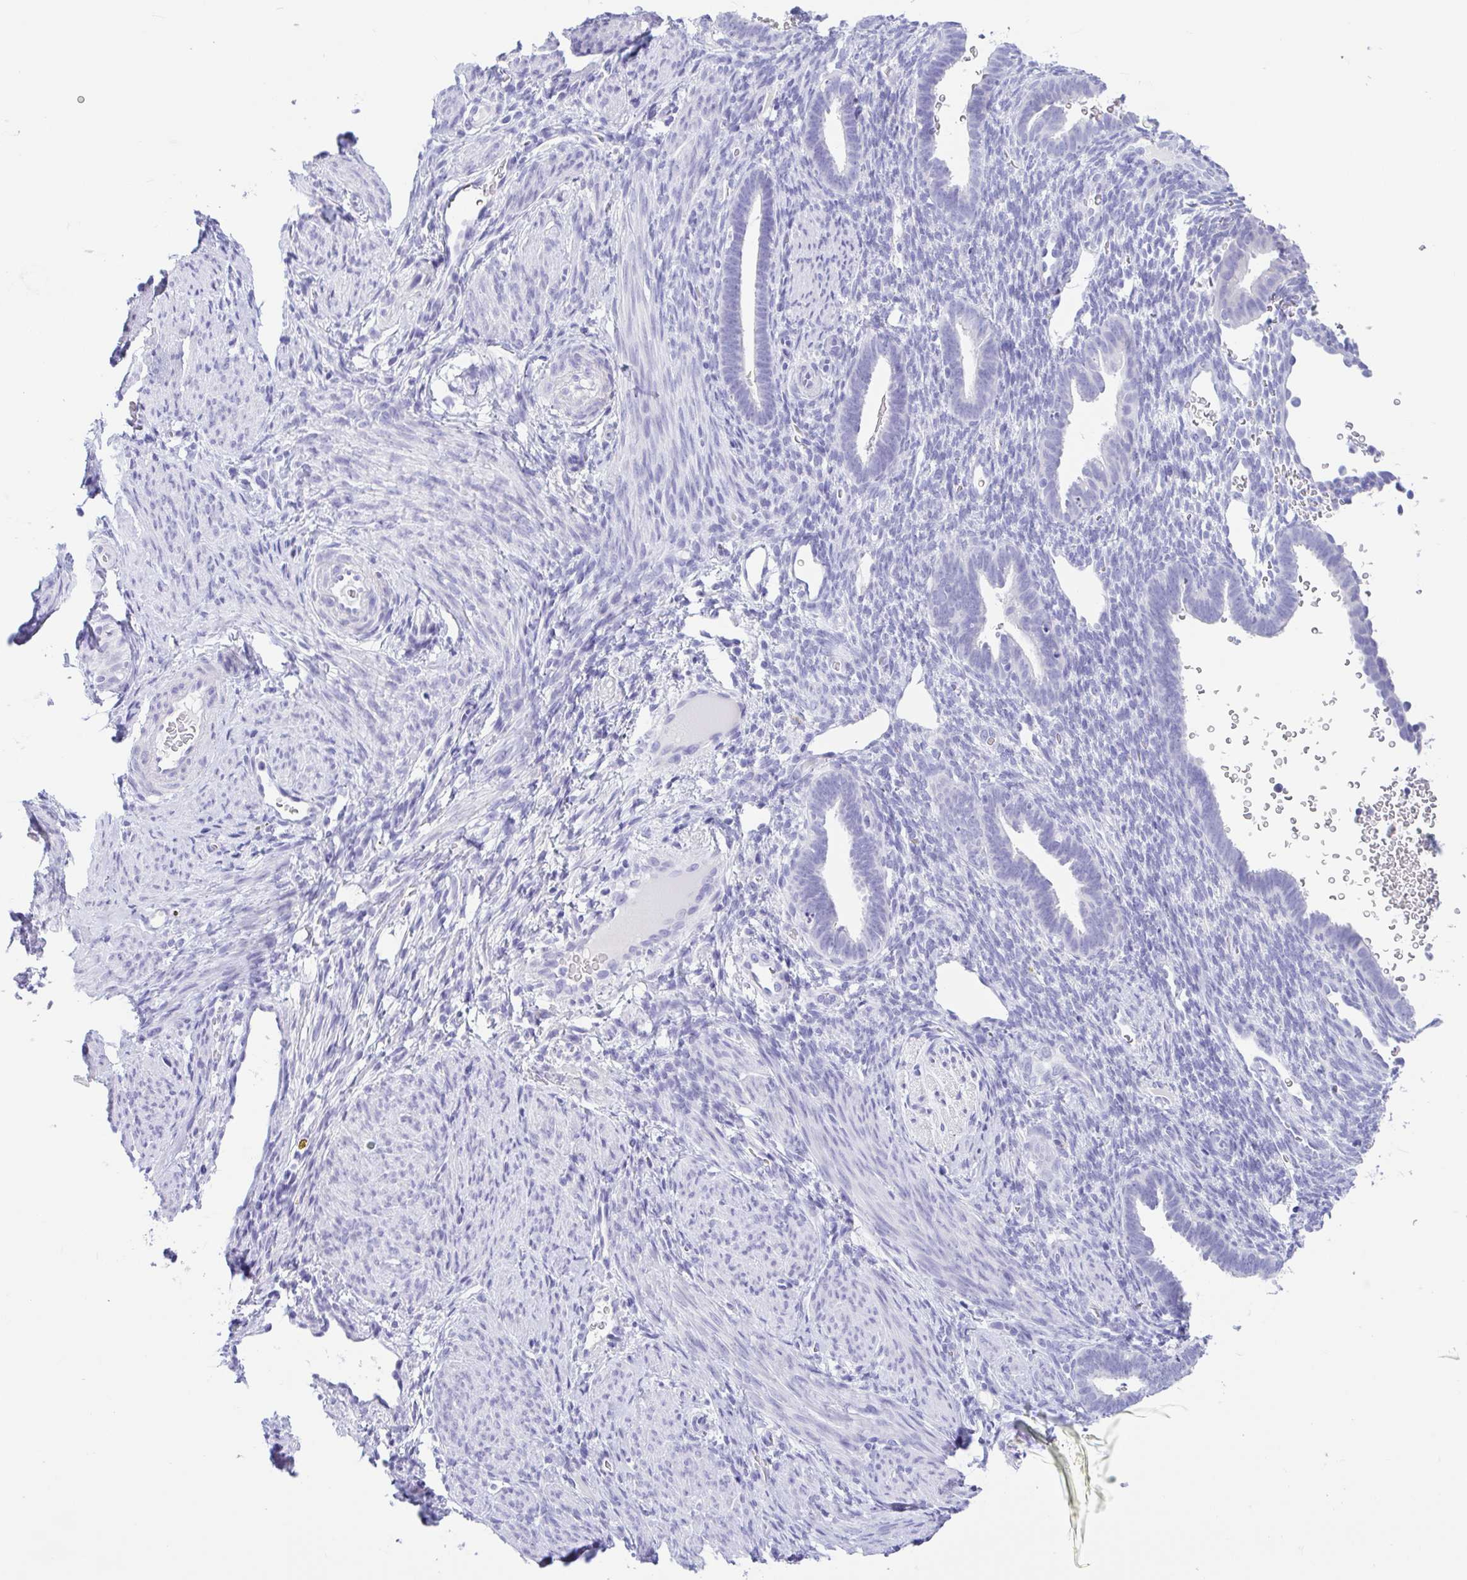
{"staining": {"intensity": "negative", "quantity": "none", "location": "none"}, "tissue": "endometrium", "cell_type": "Cells in endometrial stroma", "image_type": "normal", "snomed": [{"axis": "morphology", "description": "Normal tissue, NOS"}, {"axis": "topography", "description": "Endometrium"}], "caption": "This histopathology image is of unremarkable endometrium stained with immunohistochemistry to label a protein in brown with the nuclei are counter-stained blue. There is no expression in cells in endometrial stroma. Nuclei are stained in blue.", "gene": "ENSG00000274792", "patient": {"sex": "female", "age": 34}}